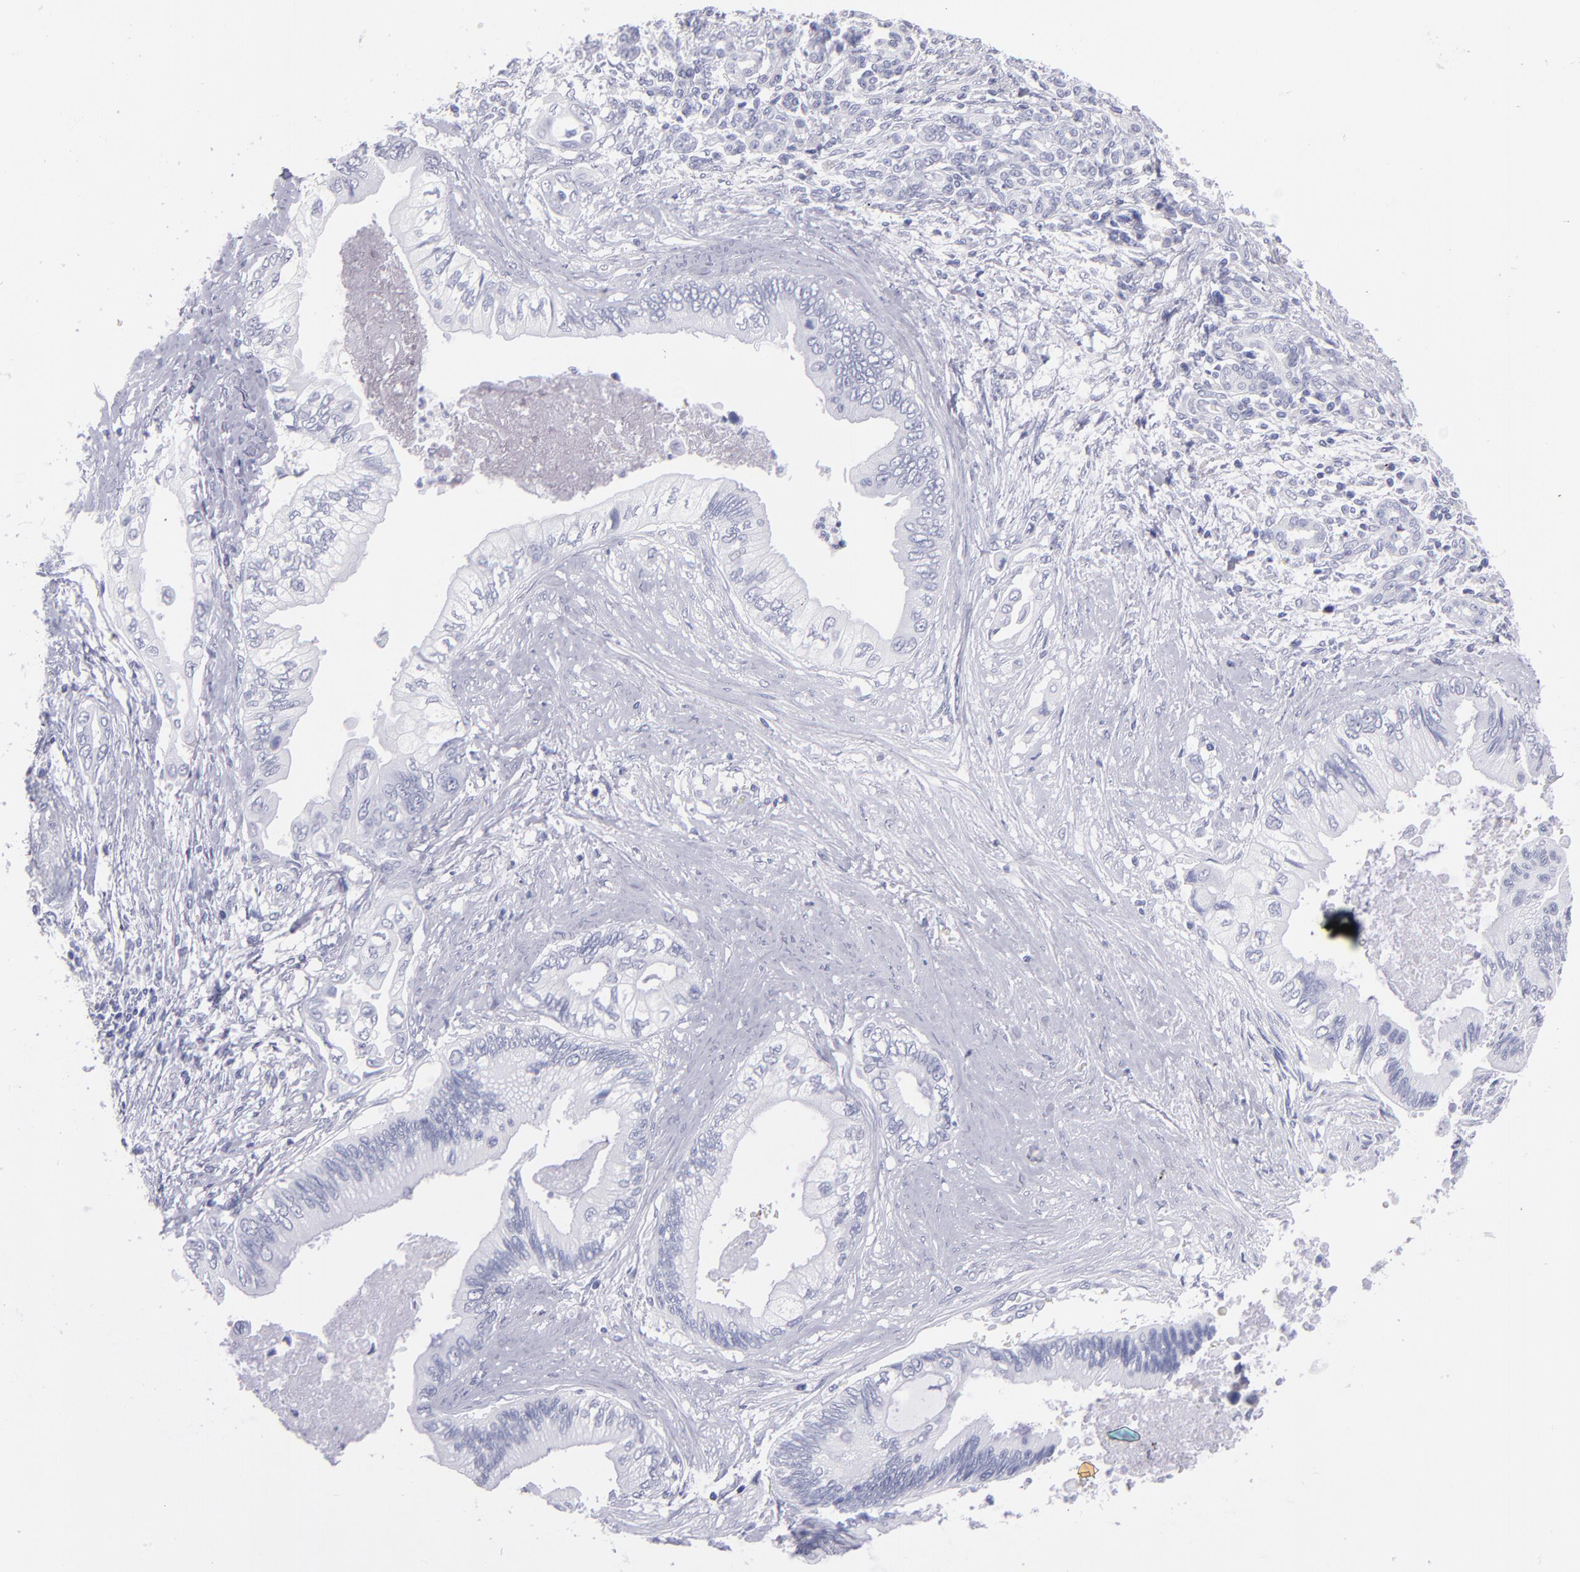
{"staining": {"intensity": "negative", "quantity": "none", "location": "none"}, "tissue": "pancreatic cancer", "cell_type": "Tumor cells", "image_type": "cancer", "snomed": [{"axis": "morphology", "description": "Adenocarcinoma, NOS"}, {"axis": "topography", "description": "Pancreas"}], "caption": "IHC photomicrograph of pancreatic cancer (adenocarcinoma) stained for a protein (brown), which demonstrates no staining in tumor cells. (Brightfield microscopy of DAB (3,3'-diaminobenzidine) immunohistochemistry at high magnification).", "gene": "MB", "patient": {"sex": "female", "age": 66}}